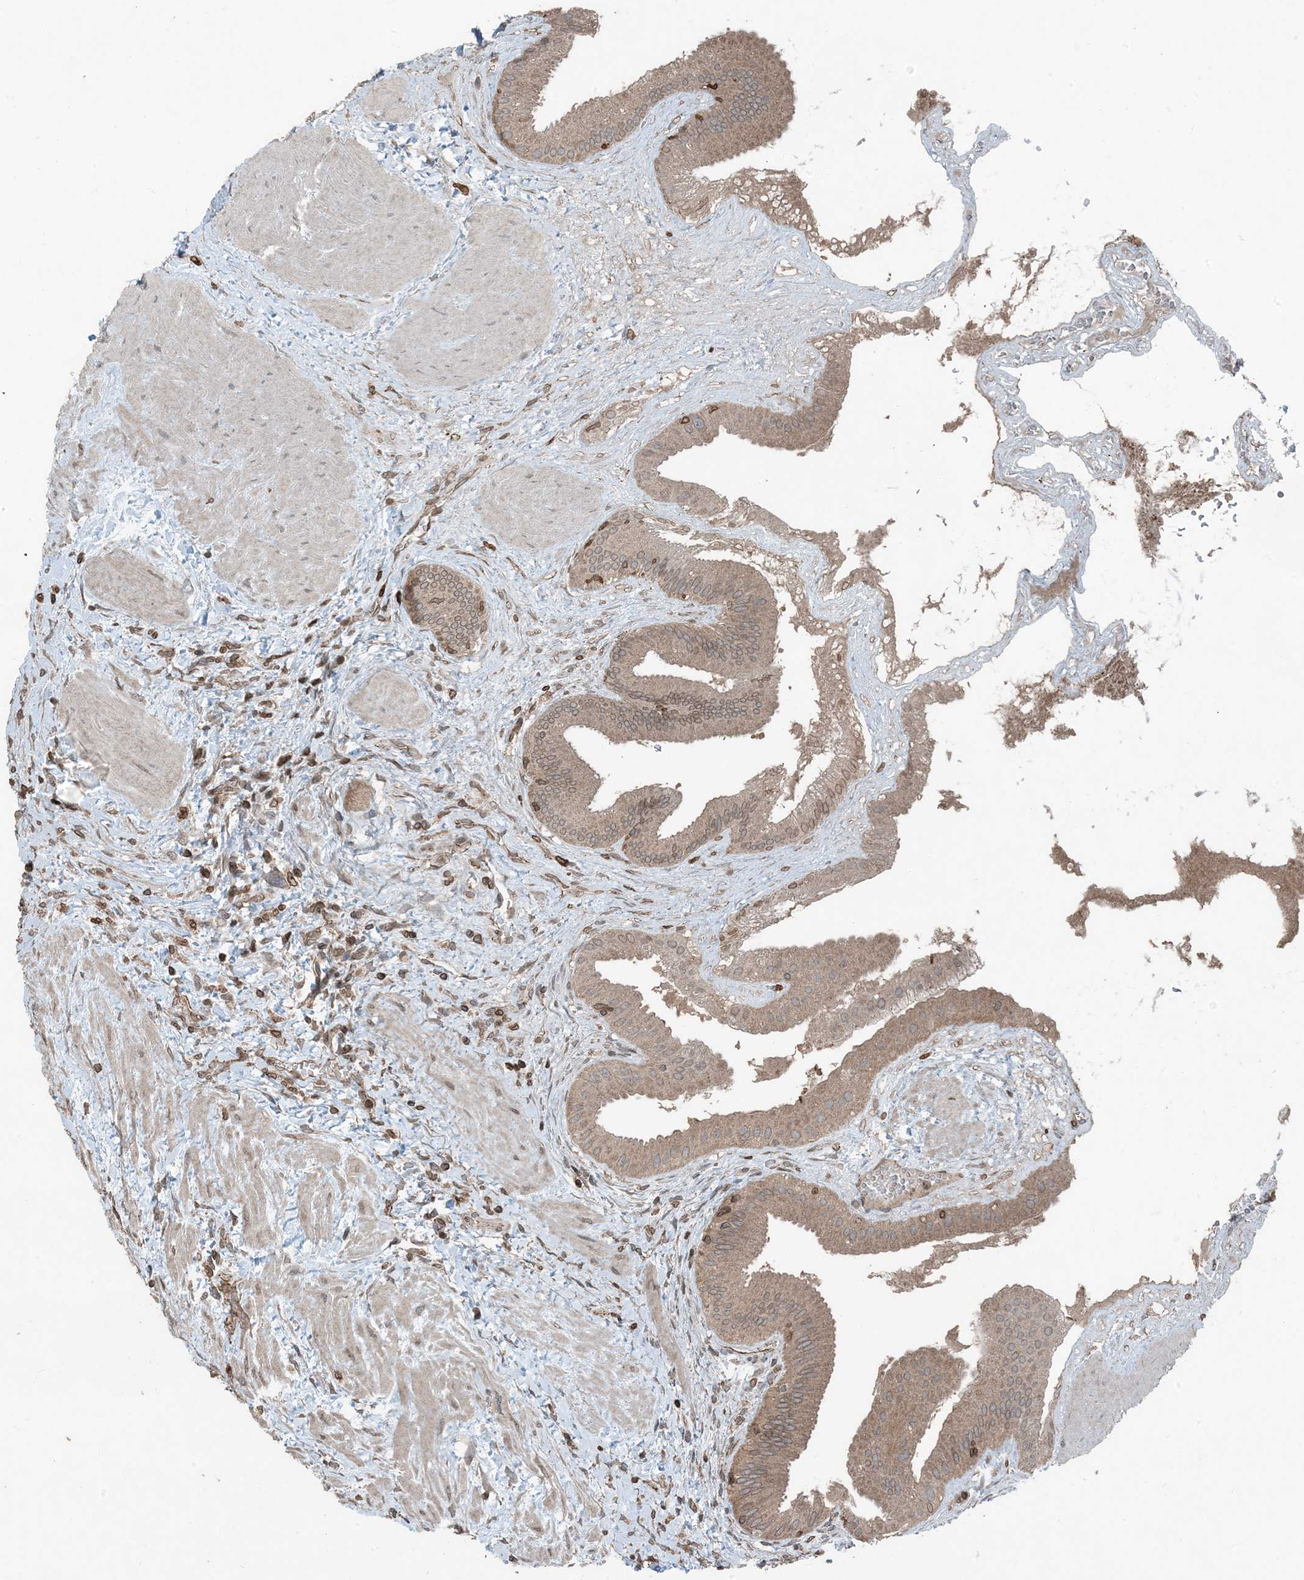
{"staining": {"intensity": "moderate", "quantity": ">75%", "location": "cytoplasmic/membranous"}, "tissue": "gallbladder", "cell_type": "Glandular cells", "image_type": "normal", "snomed": [{"axis": "morphology", "description": "Normal tissue, NOS"}, {"axis": "topography", "description": "Gallbladder"}], "caption": "Glandular cells exhibit moderate cytoplasmic/membranous positivity in approximately >75% of cells in unremarkable gallbladder.", "gene": "ZFAND2B", "patient": {"sex": "male", "age": 55}}